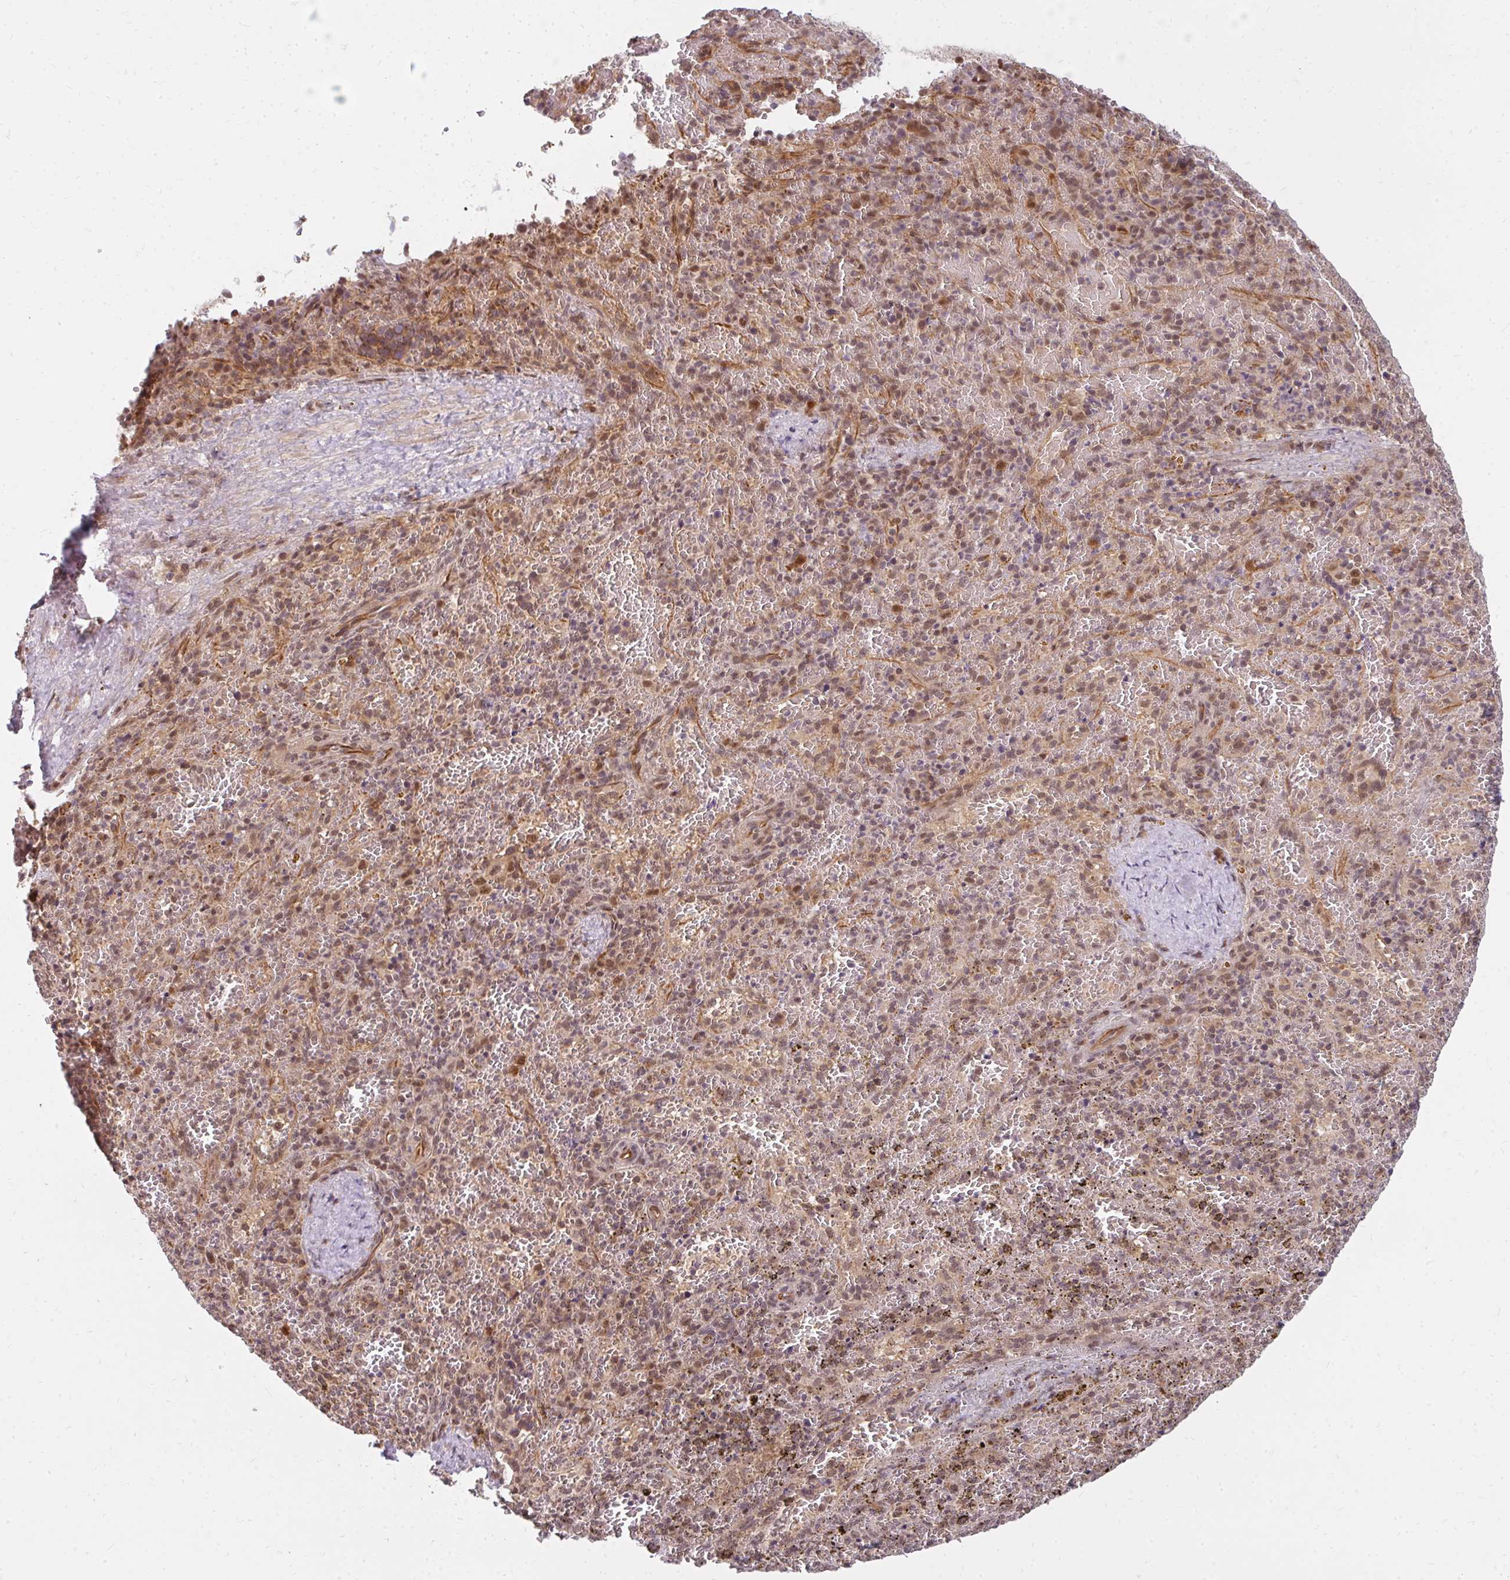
{"staining": {"intensity": "moderate", "quantity": "<25%", "location": "cytoplasmic/membranous,nuclear"}, "tissue": "spleen", "cell_type": "Cells in red pulp", "image_type": "normal", "snomed": [{"axis": "morphology", "description": "Normal tissue, NOS"}, {"axis": "topography", "description": "Spleen"}], "caption": "Spleen stained for a protein demonstrates moderate cytoplasmic/membranous,nuclear positivity in cells in red pulp. (DAB = brown stain, brightfield microscopy at high magnification).", "gene": "GTF3C6", "patient": {"sex": "female", "age": 50}}